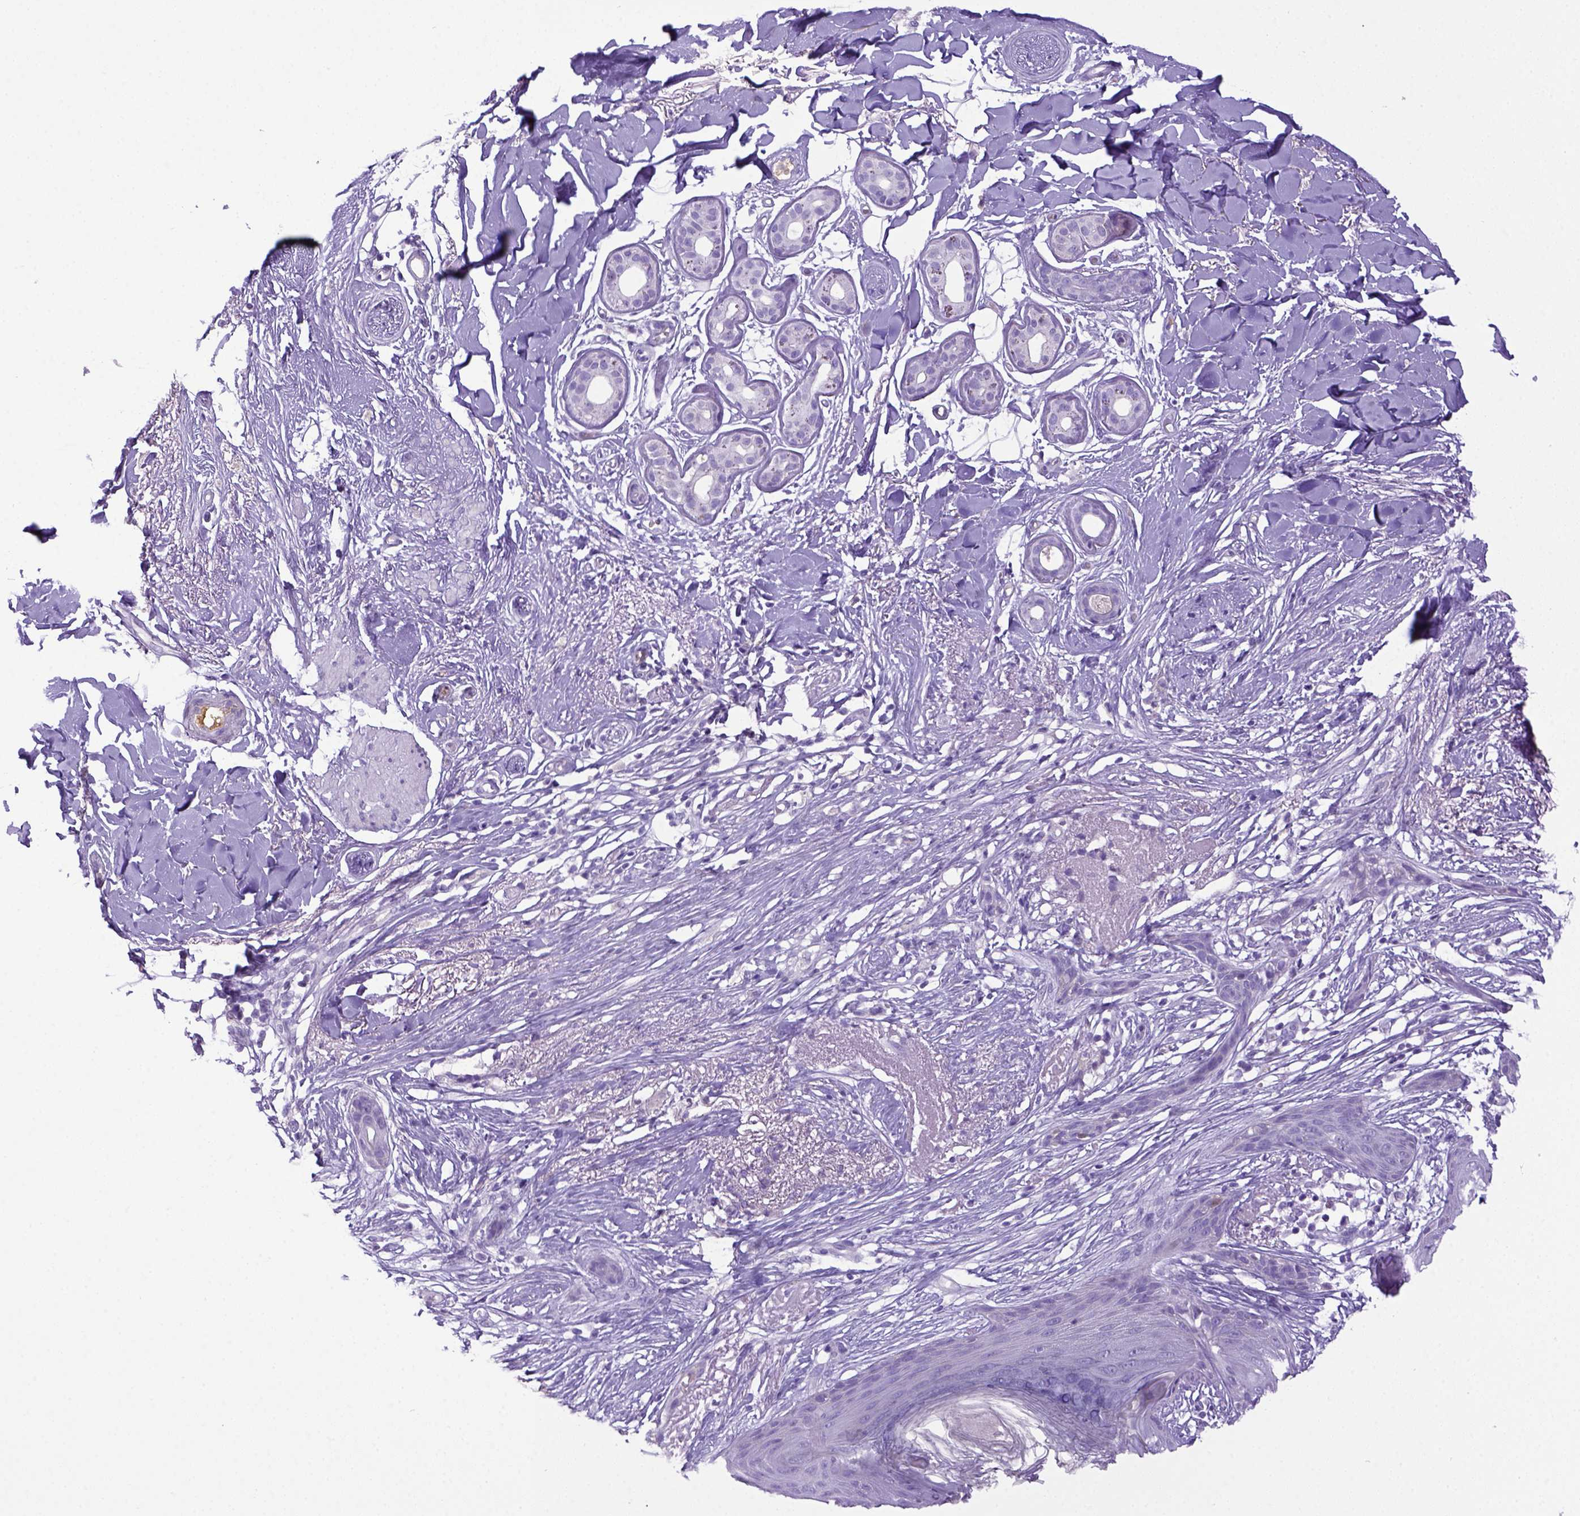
{"staining": {"intensity": "negative", "quantity": "none", "location": "none"}, "tissue": "skin cancer", "cell_type": "Tumor cells", "image_type": "cancer", "snomed": [{"axis": "morphology", "description": "Normal tissue, NOS"}, {"axis": "morphology", "description": "Basal cell carcinoma"}, {"axis": "topography", "description": "Skin"}], "caption": "Immunohistochemistry (IHC) histopathology image of human skin cancer stained for a protein (brown), which displays no positivity in tumor cells.", "gene": "ITIH4", "patient": {"sex": "male", "age": 84}}